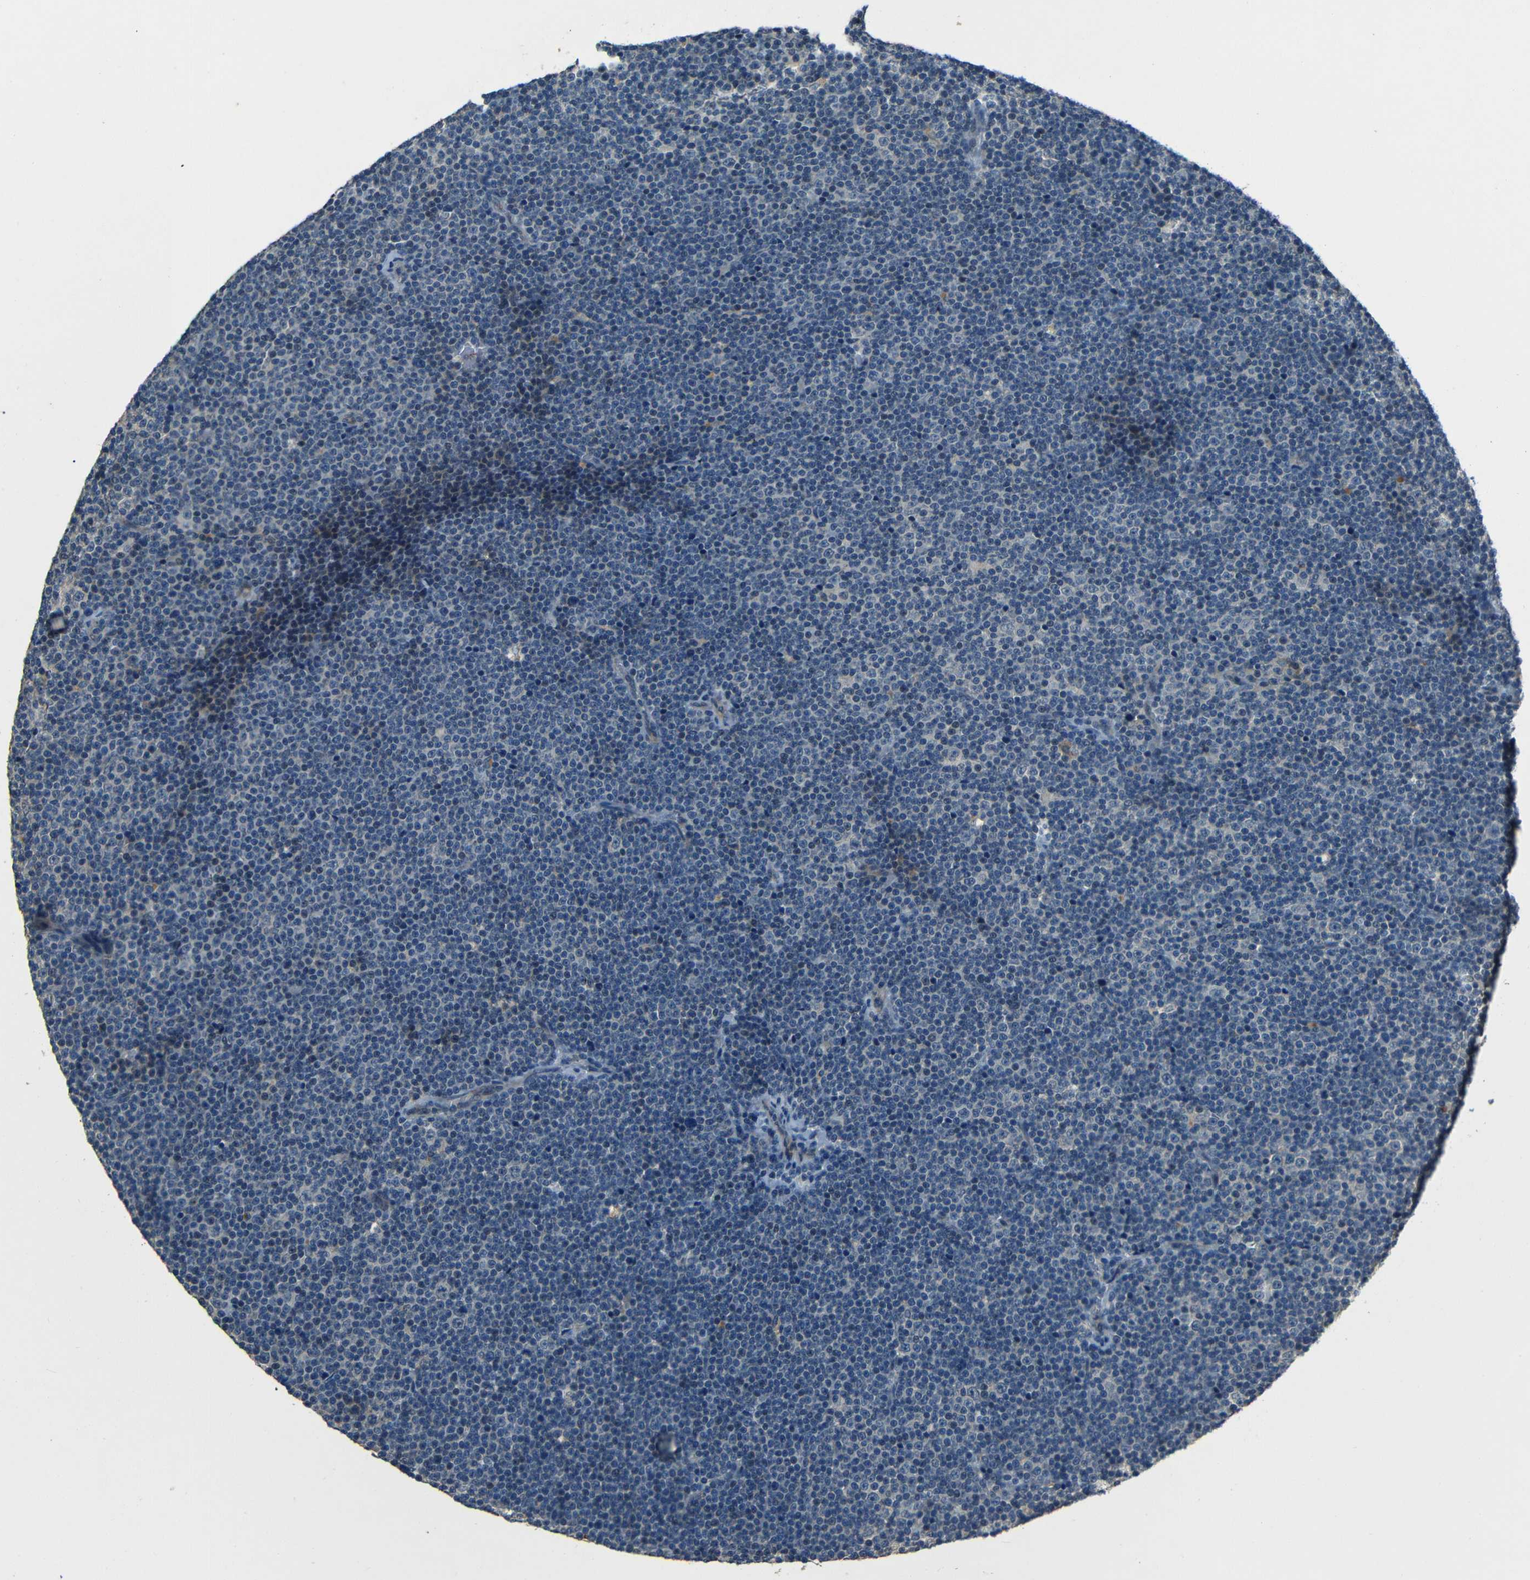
{"staining": {"intensity": "negative", "quantity": "none", "location": "none"}, "tissue": "lymphoma", "cell_type": "Tumor cells", "image_type": "cancer", "snomed": [{"axis": "morphology", "description": "Malignant lymphoma, non-Hodgkin's type, Low grade"}, {"axis": "topography", "description": "Lymph node"}], "caption": "DAB (3,3'-diaminobenzidine) immunohistochemical staining of malignant lymphoma, non-Hodgkin's type (low-grade) exhibits no significant expression in tumor cells. (DAB (3,3'-diaminobenzidine) IHC with hematoxylin counter stain).", "gene": "SLA", "patient": {"sex": "female", "age": 67}}